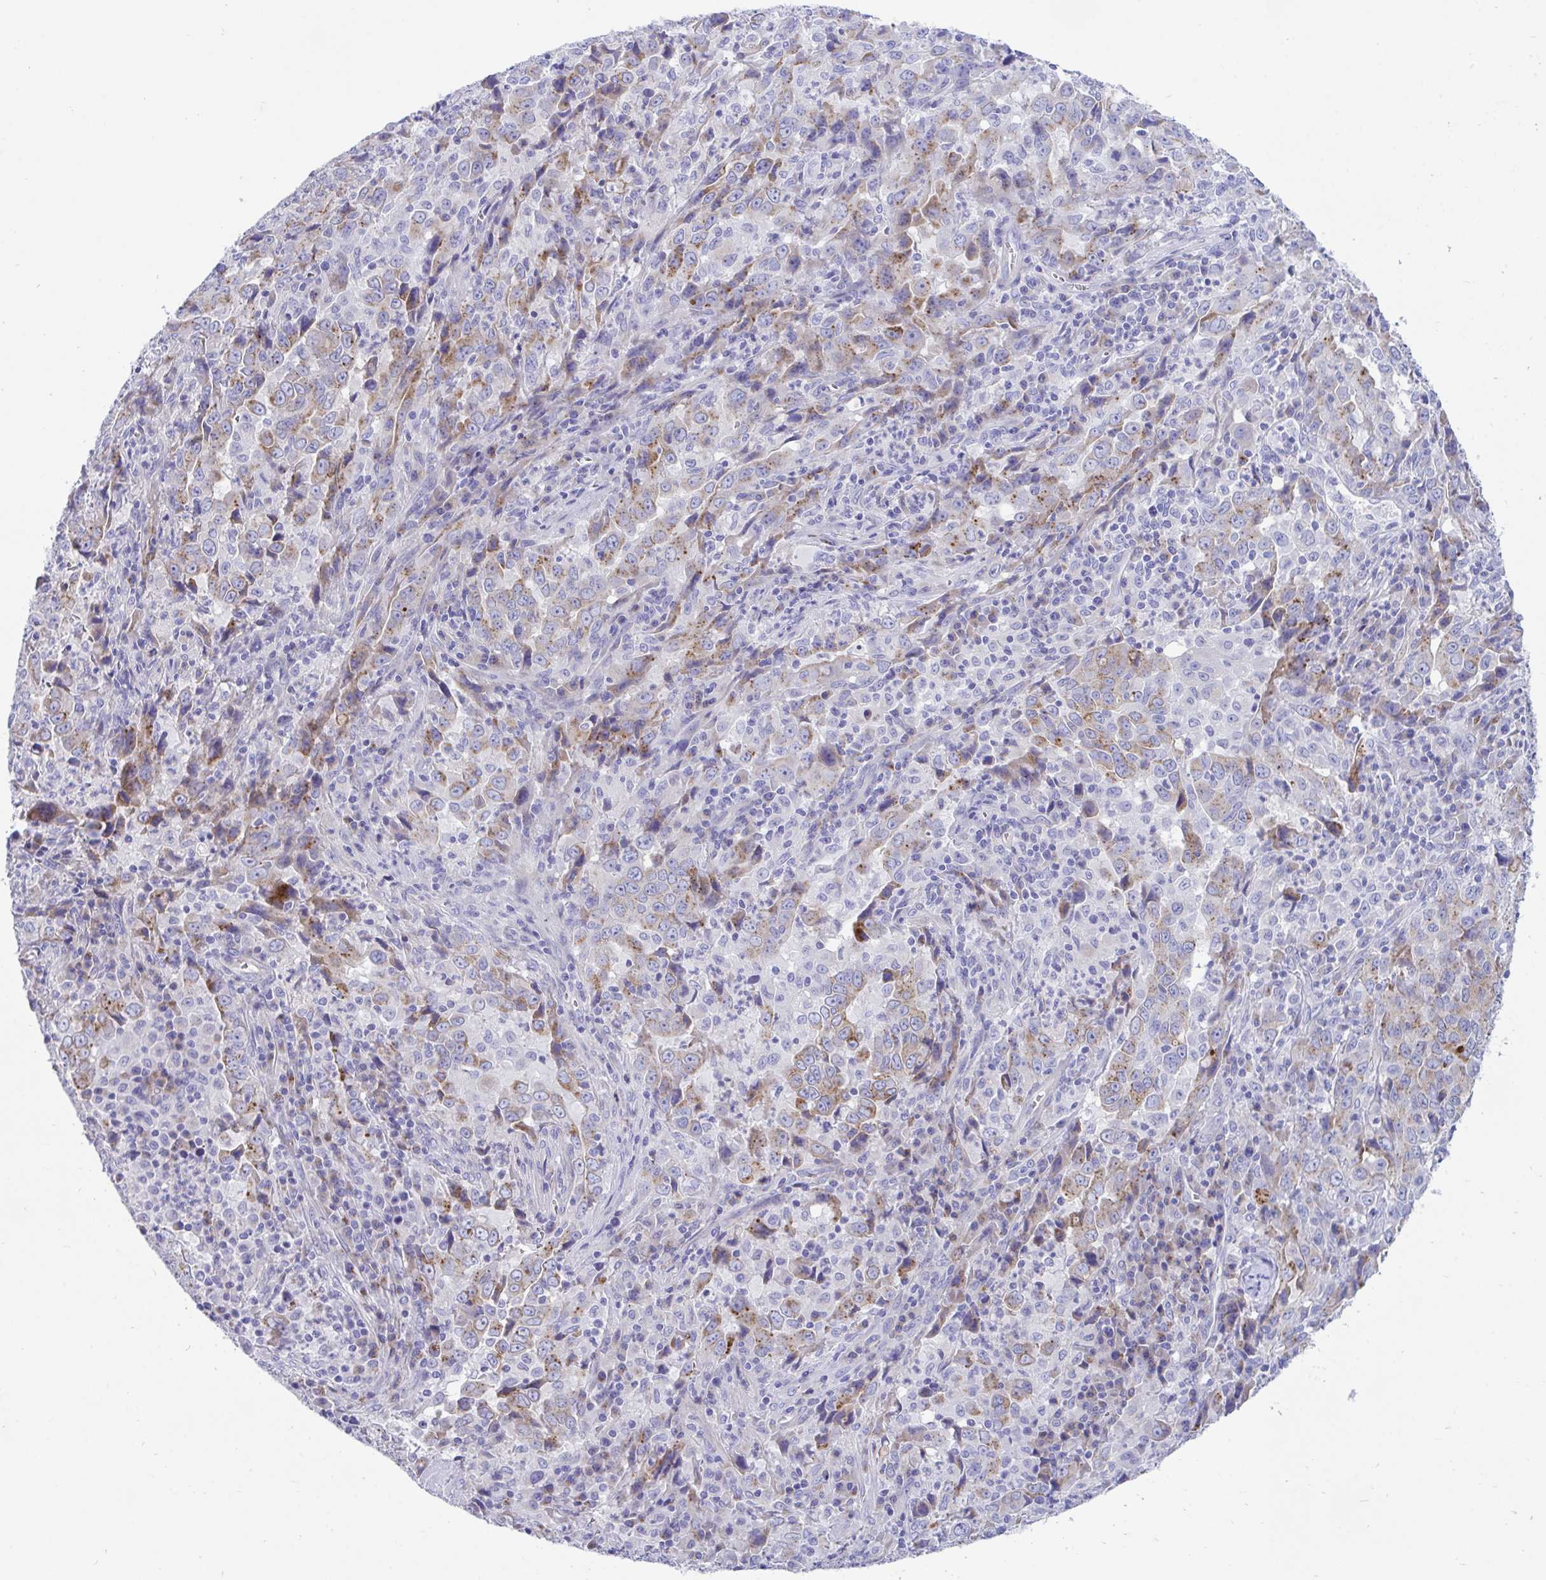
{"staining": {"intensity": "moderate", "quantity": "25%-75%", "location": "cytoplasmic/membranous"}, "tissue": "lung cancer", "cell_type": "Tumor cells", "image_type": "cancer", "snomed": [{"axis": "morphology", "description": "Adenocarcinoma, NOS"}, {"axis": "topography", "description": "Lung"}], "caption": "This is an image of IHC staining of lung cancer (adenocarcinoma), which shows moderate expression in the cytoplasmic/membranous of tumor cells.", "gene": "TMEM106B", "patient": {"sex": "male", "age": 67}}